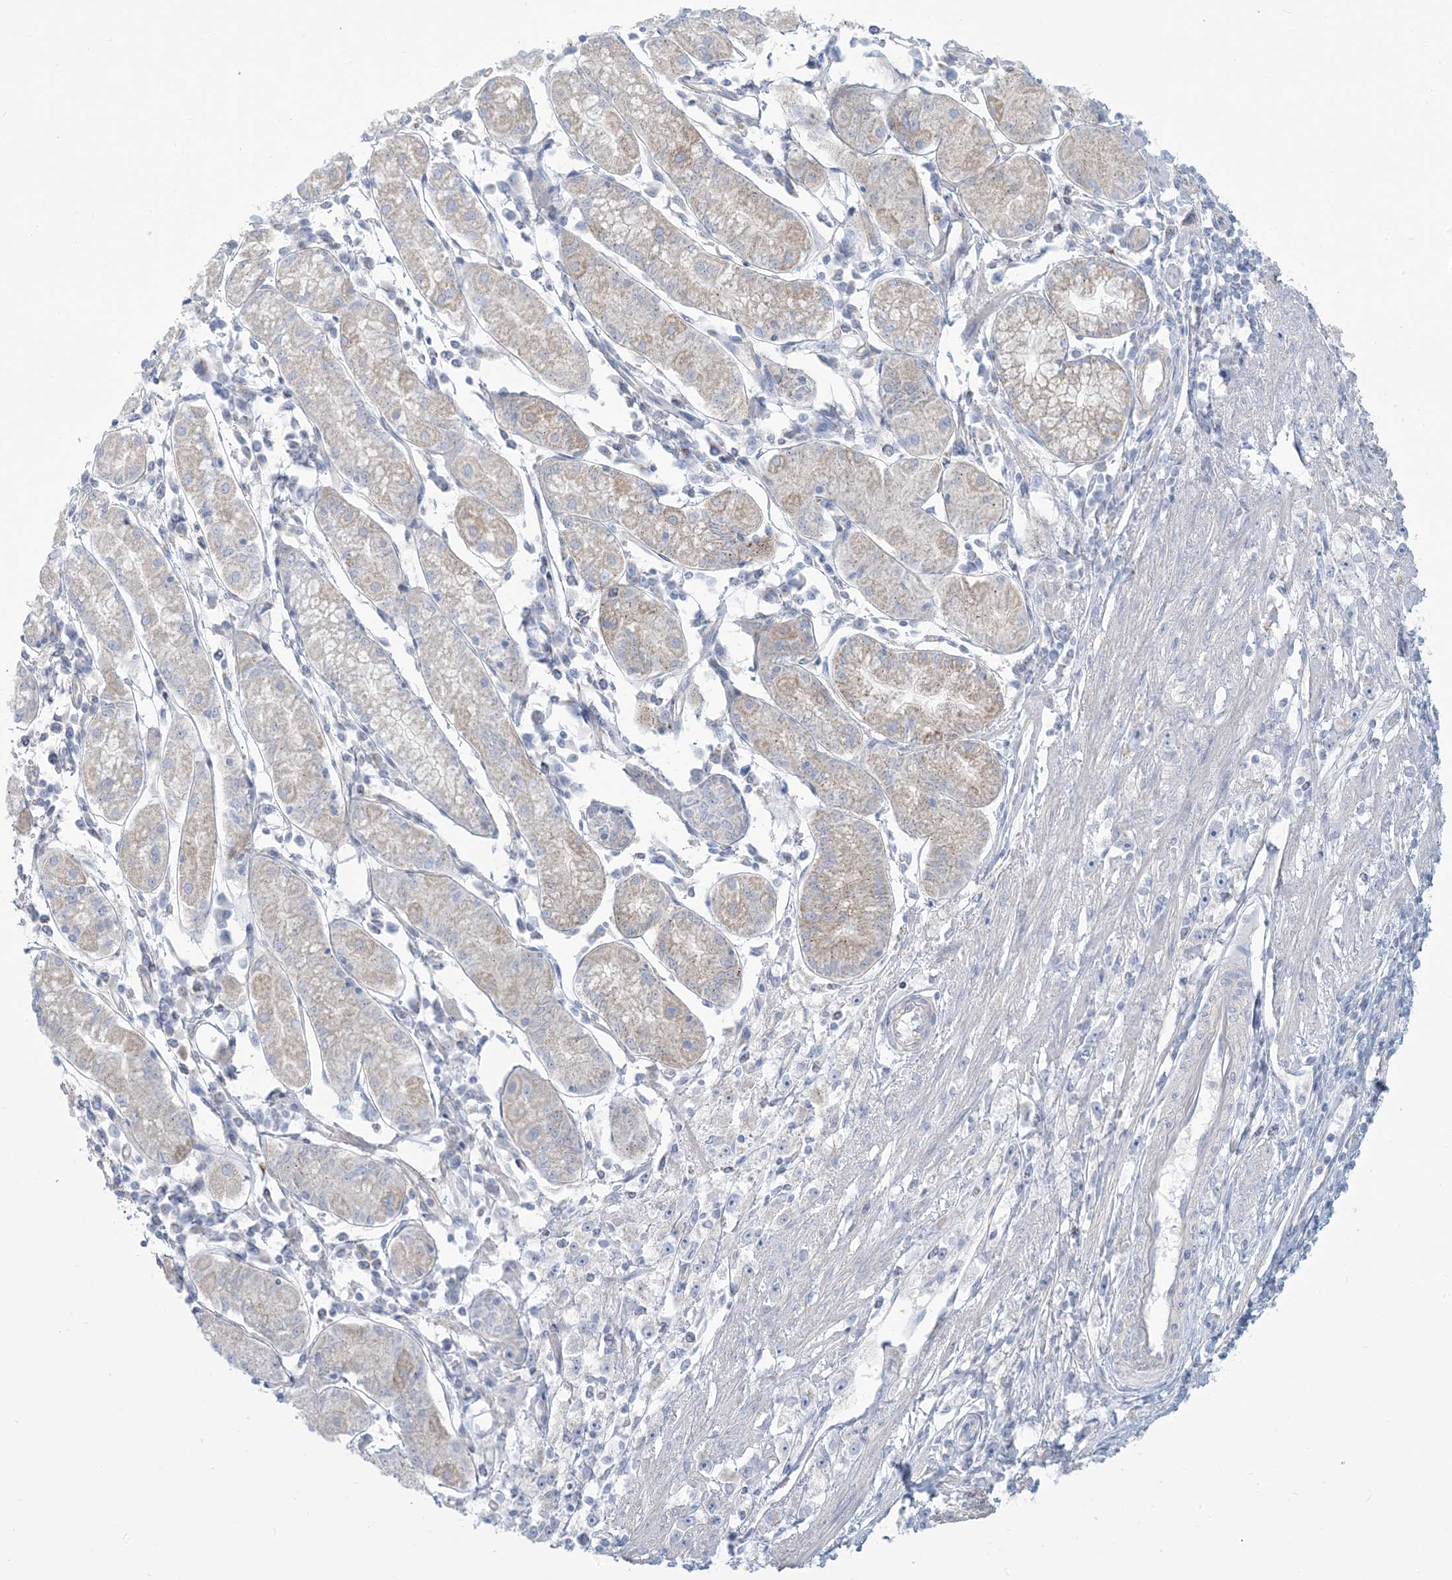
{"staining": {"intensity": "negative", "quantity": "none", "location": "none"}, "tissue": "stomach cancer", "cell_type": "Tumor cells", "image_type": "cancer", "snomed": [{"axis": "morphology", "description": "Adenocarcinoma, NOS"}, {"axis": "topography", "description": "Stomach"}], "caption": "This is a photomicrograph of immunohistochemistry staining of adenocarcinoma (stomach), which shows no staining in tumor cells. (DAB (3,3'-diaminobenzidine) immunohistochemistry (IHC), high magnification).", "gene": "MTHFD2L", "patient": {"sex": "female", "age": 59}}